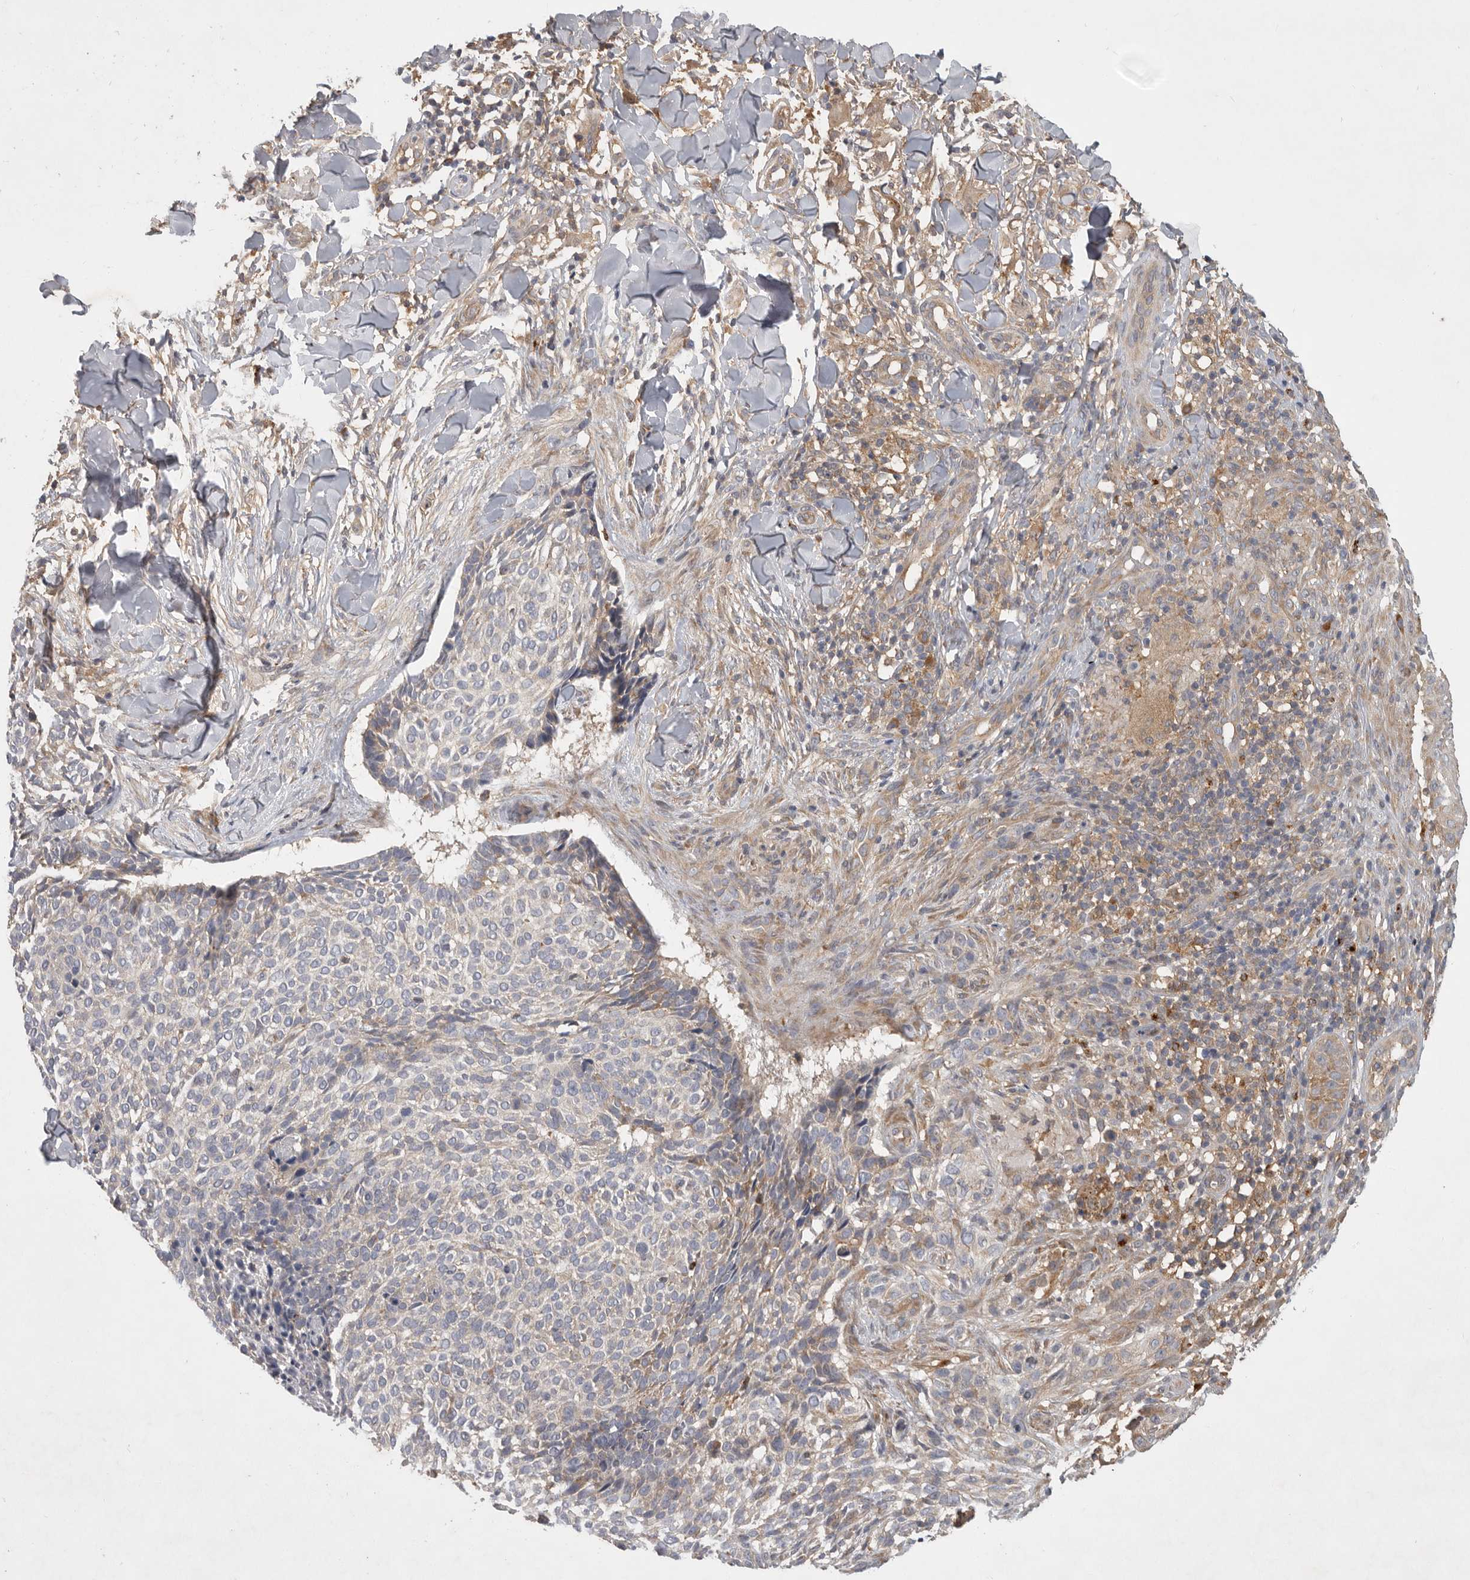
{"staining": {"intensity": "weak", "quantity": "<25%", "location": "cytoplasmic/membranous"}, "tissue": "skin cancer", "cell_type": "Tumor cells", "image_type": "cancer", "snomed": [{"axis": "morphology", "description": "Normal tissue, NOS"}, {"axis": "morphology", "description": "Basal cell carcinoma"}, {"axis": "topography", "description": "Skin"}], "caption": "Immunohistochemical staining of human skin cancer demonstrates no significant positivity in tumor cells.", "gene": "C1orf109", "patient": {"sex": "male", "age": 67}}